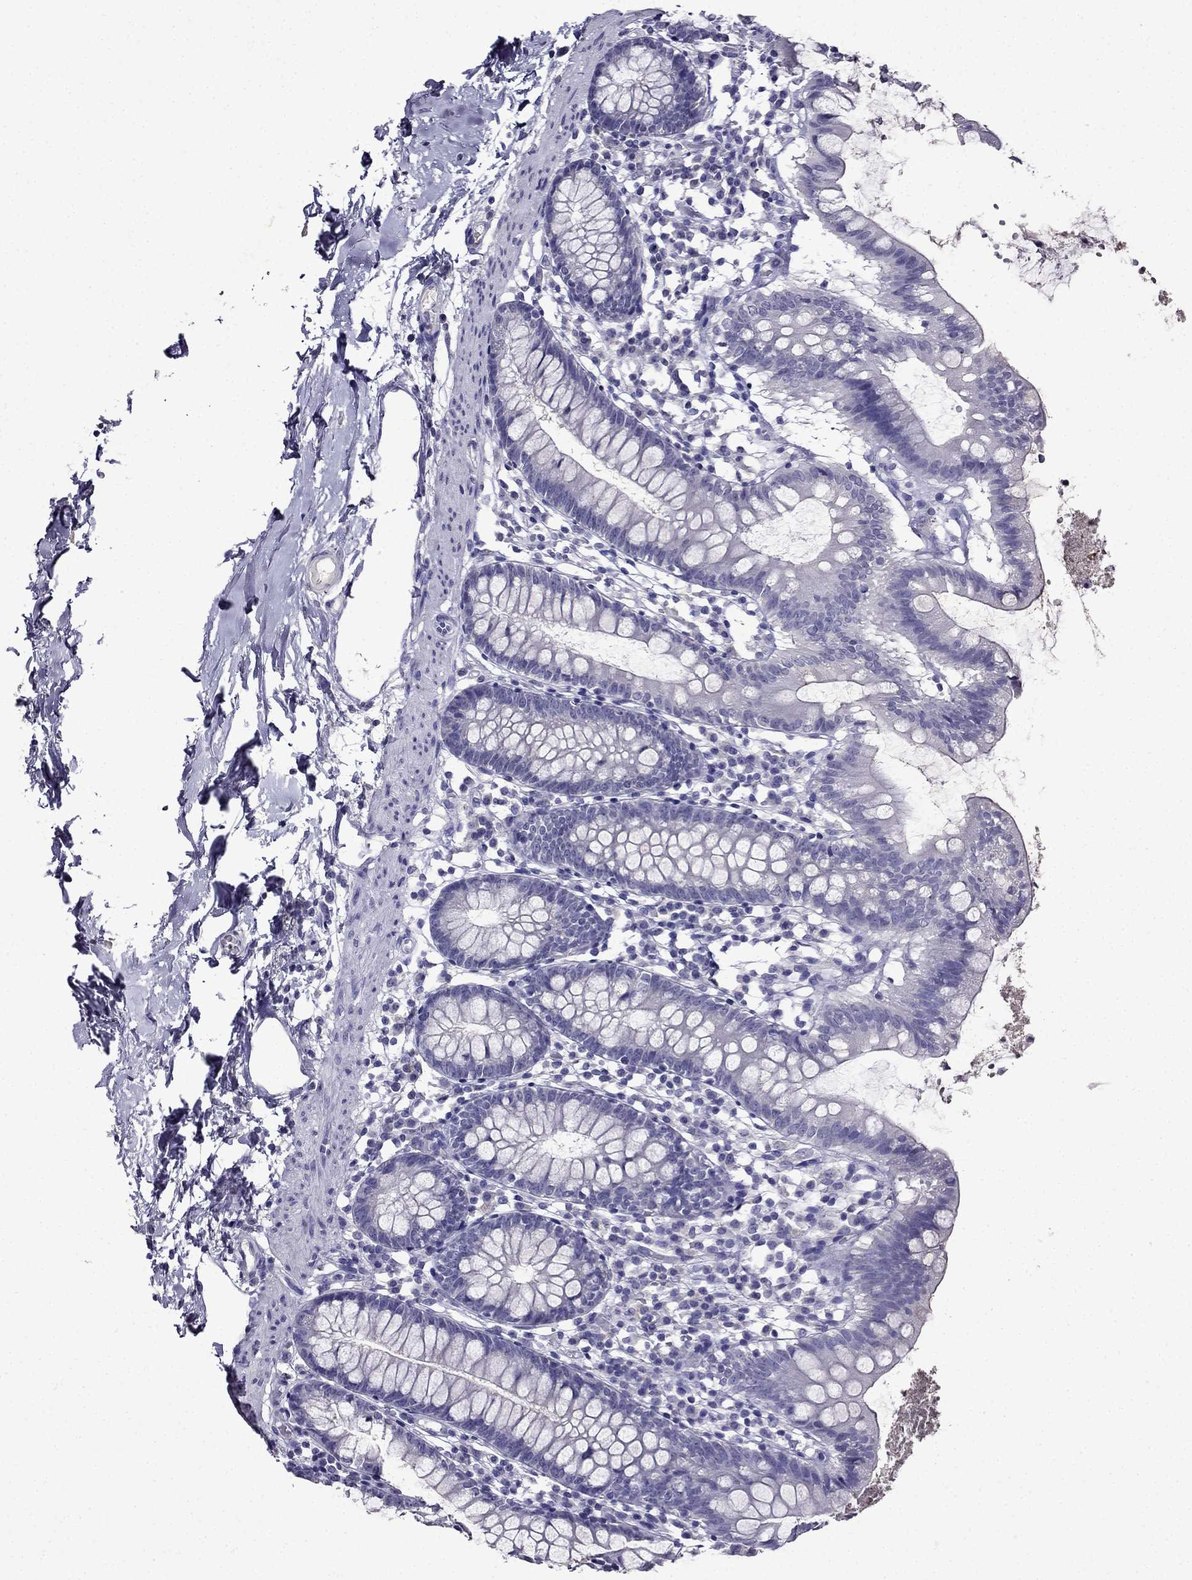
{"staining": {"intensity": "negative", "quantity": "none", "location": "none"}, "tissue": "small intestine", "cell_type": "Glandular cells", "image_type": "normal", "snomed": [{"axis": "morphology", "description": "Normal tissue, NOS"}, {"axis": "topography", "description": "Small intestine"}], "caption": "This is a micrograph of immunohistochemistry (IHC) staining of benign small intestine, which shows no expression in glandular cells. (Stains: DAB (3,3'-diaminobenzidine) IHC with hematoxylin counter stain, Microscopy: brightfield microscopy at high magnification).", "gene": "DNAH17", "patient": {"sex": "female", "age": 90}}